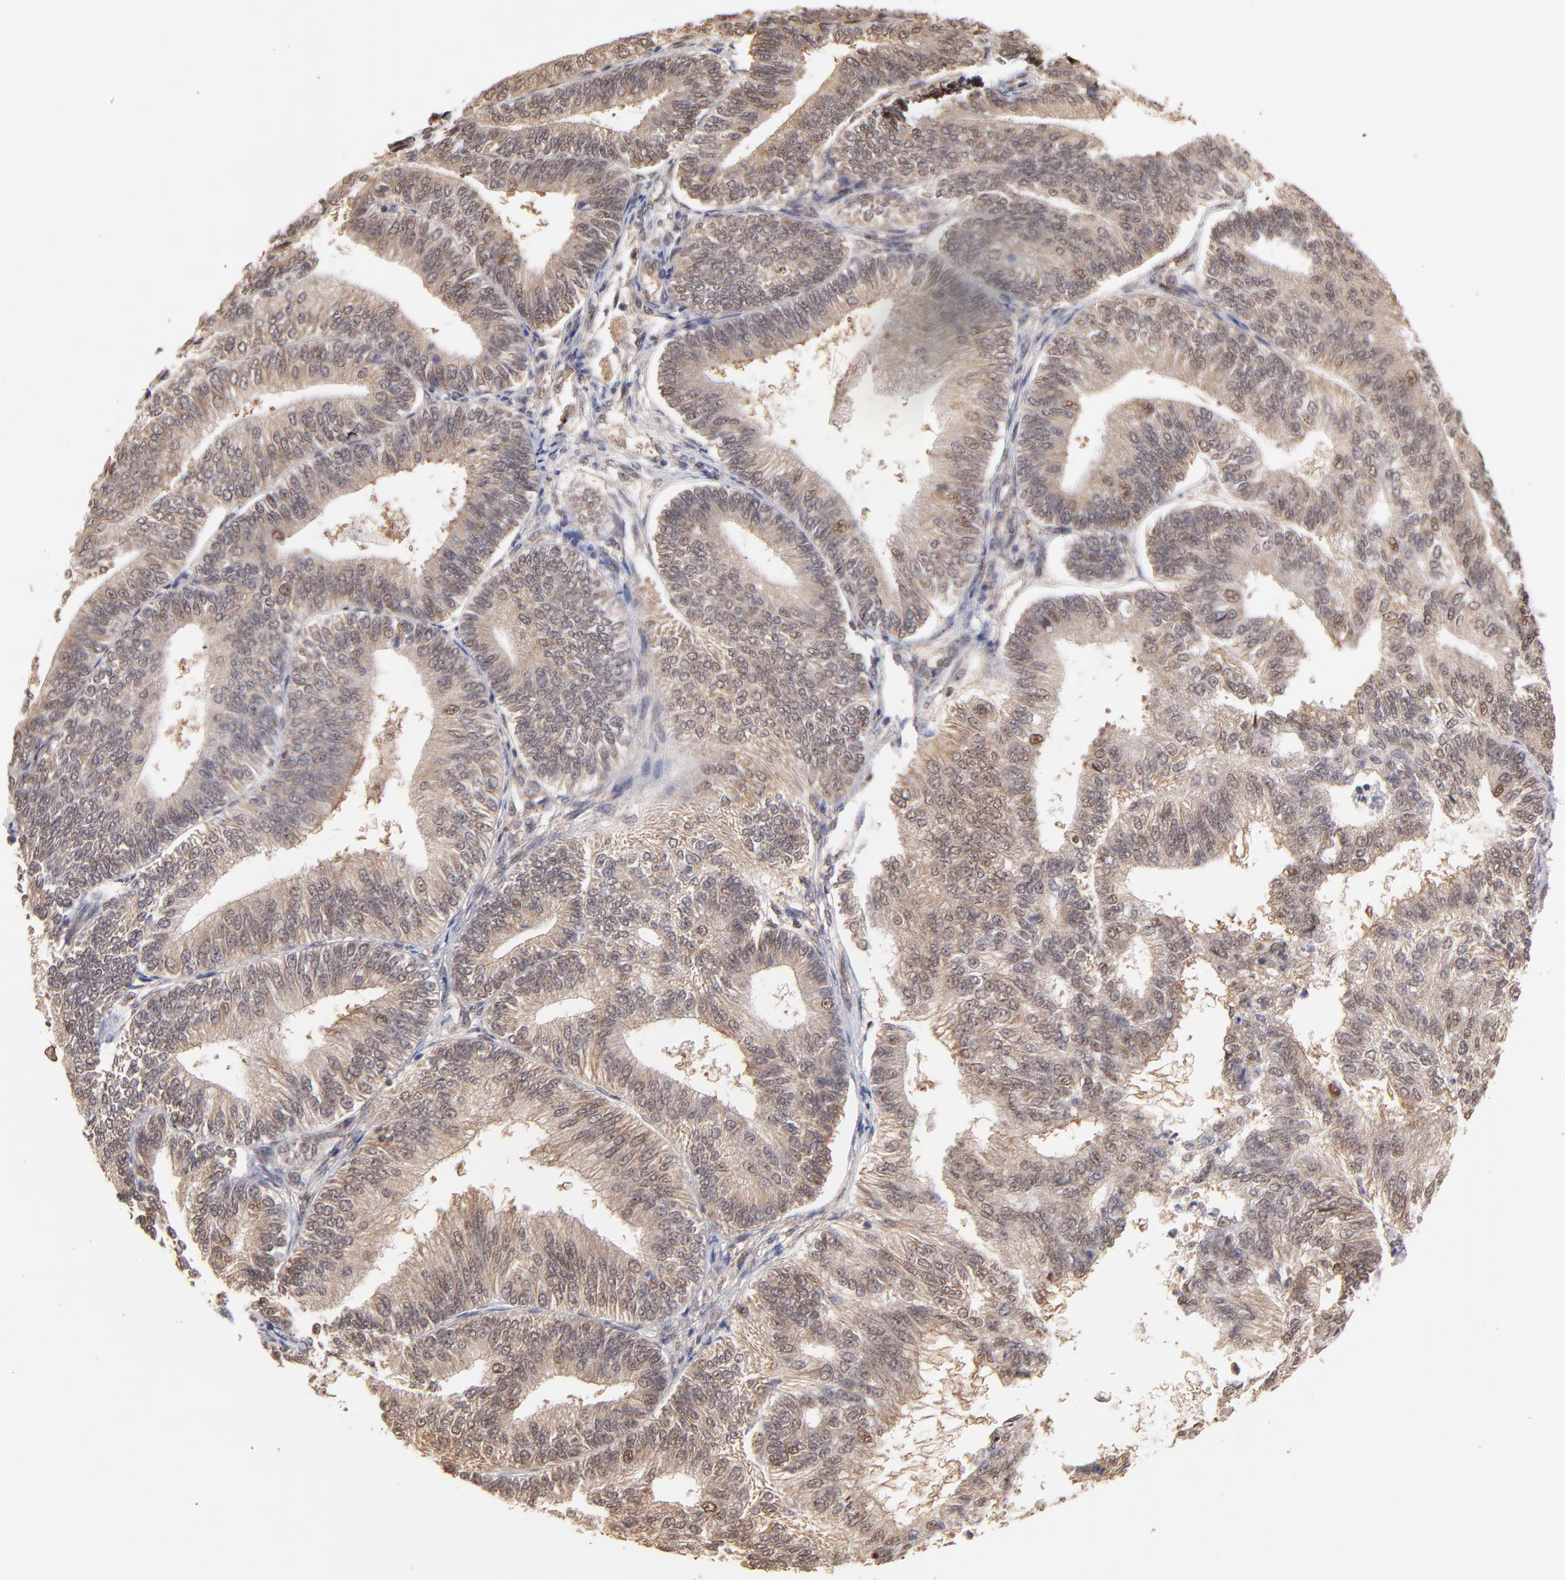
{"staining": {"intensity": "weak", "quantity": "25%-75%", "location": "cytoplasmic/membranous,nuclear"}, "tissue": "endometrial cancer", "cell_type": "Tumor cells", "image_type": "cancer", "snomed": [{"axis": "morphology", "description": "Adenocarcinoma, NOS"}, {"axis": "topography", "description": "Endometrium"}], "caption": "Immunohistochemical staining of endometrial cancer (adenocarcinoma) reveals weak cytoplasmic/membranous and nuclear protein positivity in approximately 25%-75% of tumor cells.", "gene": "PSMD14", "patient": {"sex": "female", "age": 55}}